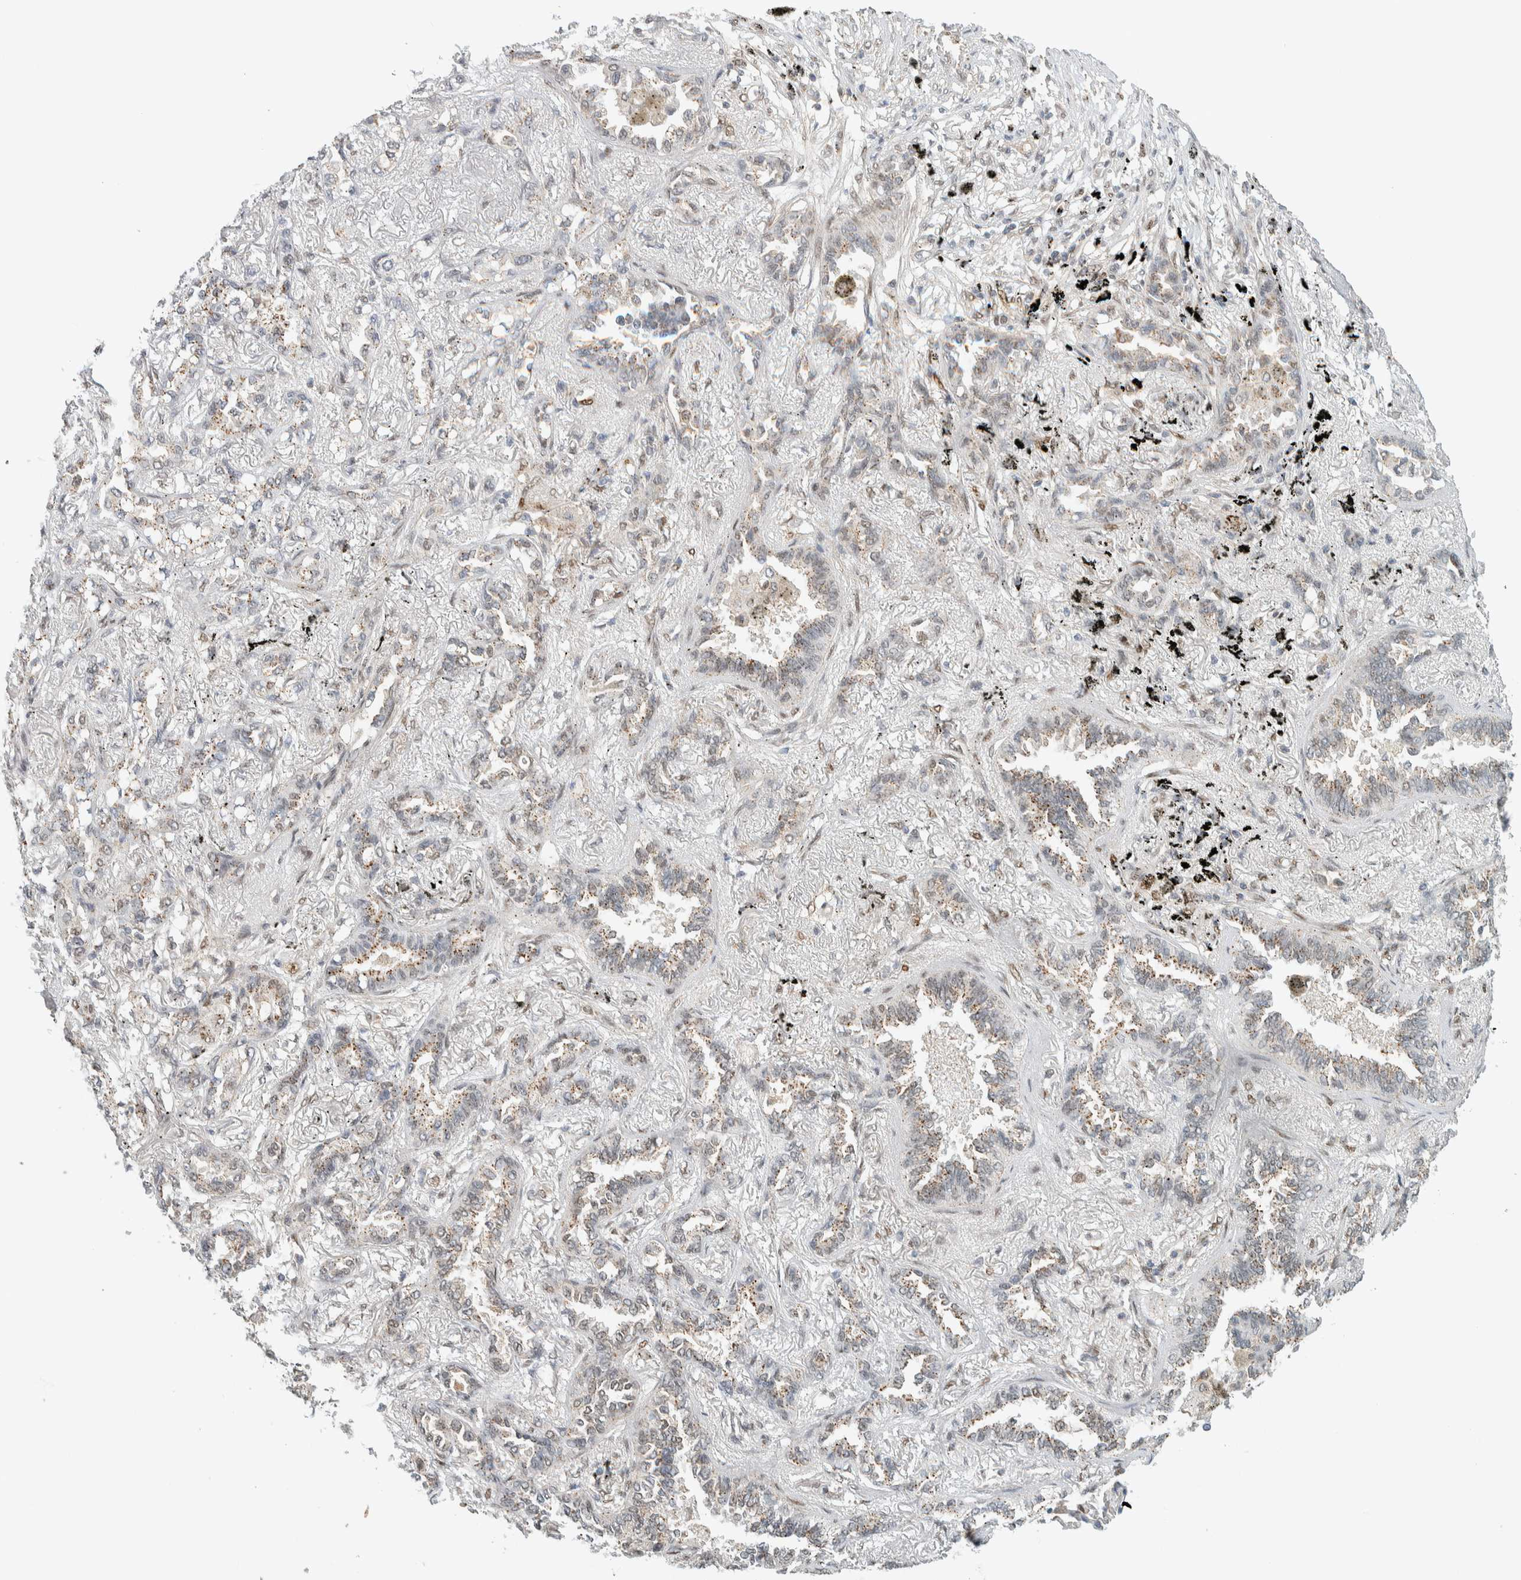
{"staining": {"intensity": "weak", "quantity": ">75%", "location": "cytoplasmic/membranous"}, "tissue": "lung cancer", "cell_type": "Tumor cells", "image_type": "cancer", "snomed": [{"axis": "morphology", "description": "Adenocarcinoma, NOS"}, {"axis": "topography", "description": "Lung"}], "caption": "A brown stain highlights weak cytoplasmic/membranous expression of a protein in human lung adenocarcinoma tumor cells.", "gene": "TFE3", "patient": {"sex": "male", "age": 59}}